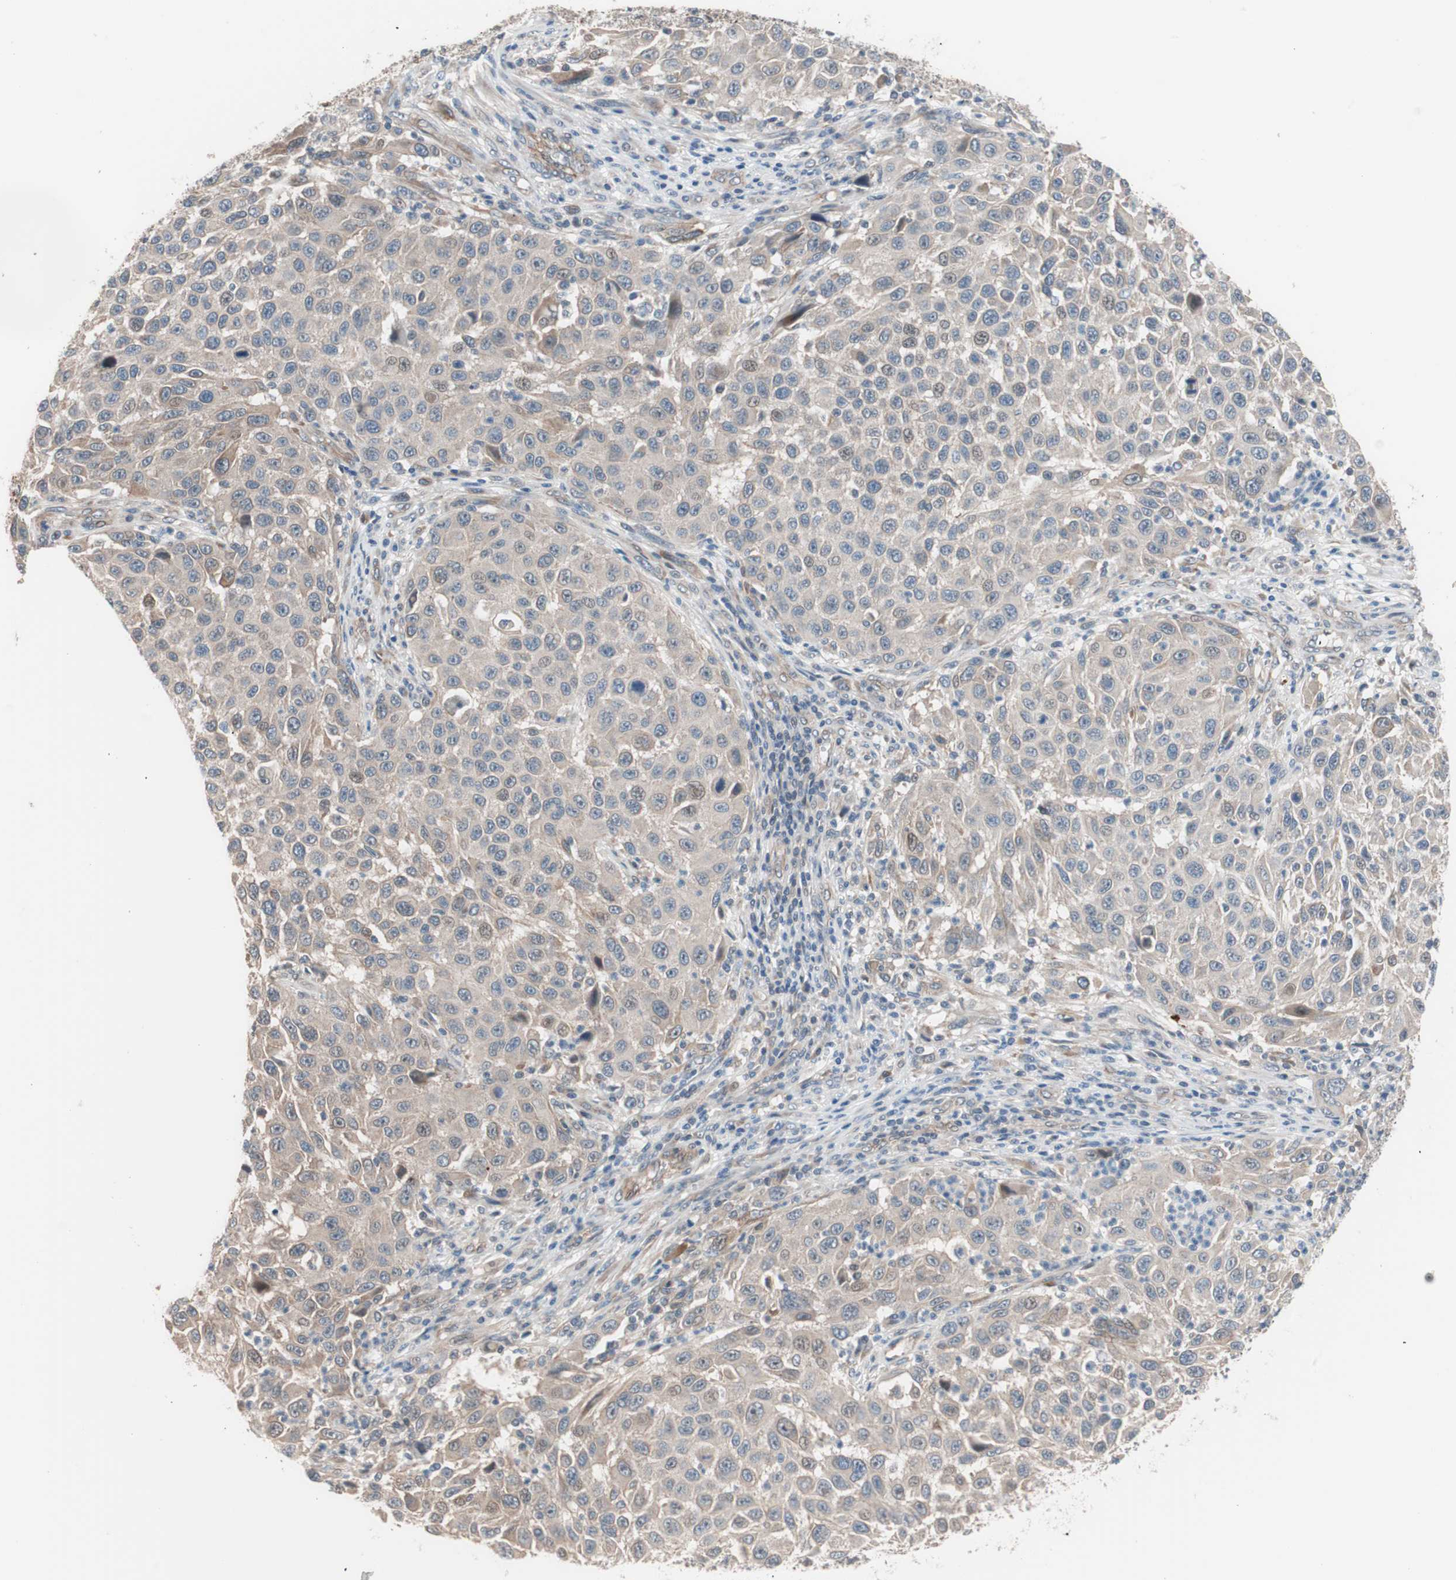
{"staining": {"intensity": "weak", "quantity": "<25%", "location": "cytoplasmic/membranous"}, "tissue": "melanoma", "cell_type": "Tumor cells", "image_type": "cancer", "snomed": [{"axis": "morphology", "description": "Malignant melanoma, Metastatic site"}, {"axis": "topography", "description": "Lymph node"}], "caption": "This is a image of IHC staining of melanoma, which shows no expression in tumor cells.", "gene": "SMG1", "patient": {"sex": "male", "age": 61}}